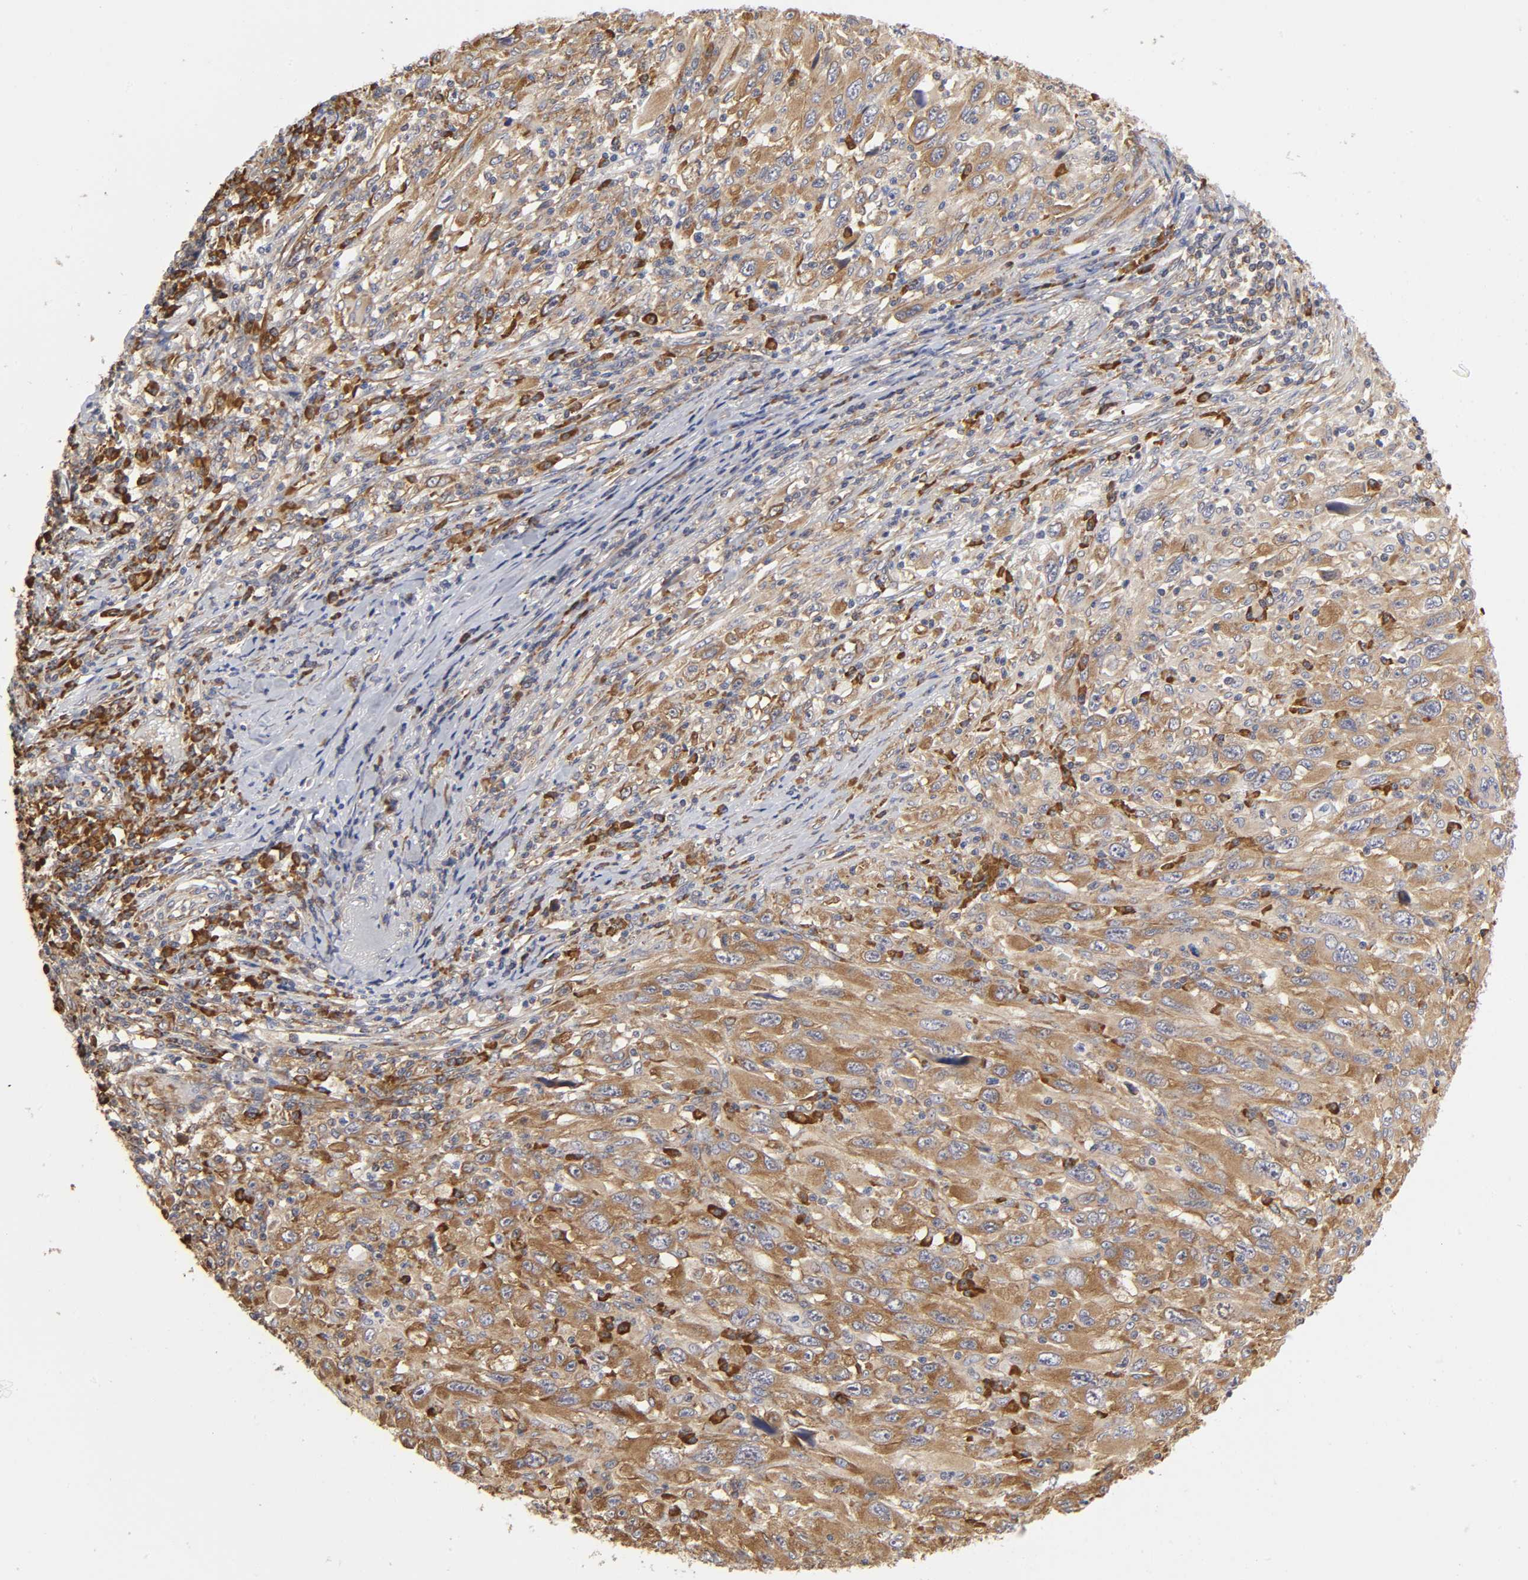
{"staining": {"intensity": "moderate", "quantity": ">75%", "location": "cytoplasmic/membranous"}, "tissue": "melanoma", "cell_type": "Tumor cells", "image_type": "cancer", "snomed": [{"axis": "morphology", "description": "Malignant melanoma, Metastatic site"}, {"axis": "topography", "description": "Skin"}], "caption": "Moderate cytoplasmic/membranous expression is identified in about >75% of tumor cells in melanoma. (DAB IHC, brown staining for protein, blue staining for nuclei).", "gene": "RPL14", "patient": {"sex": "female", "age": 56}}